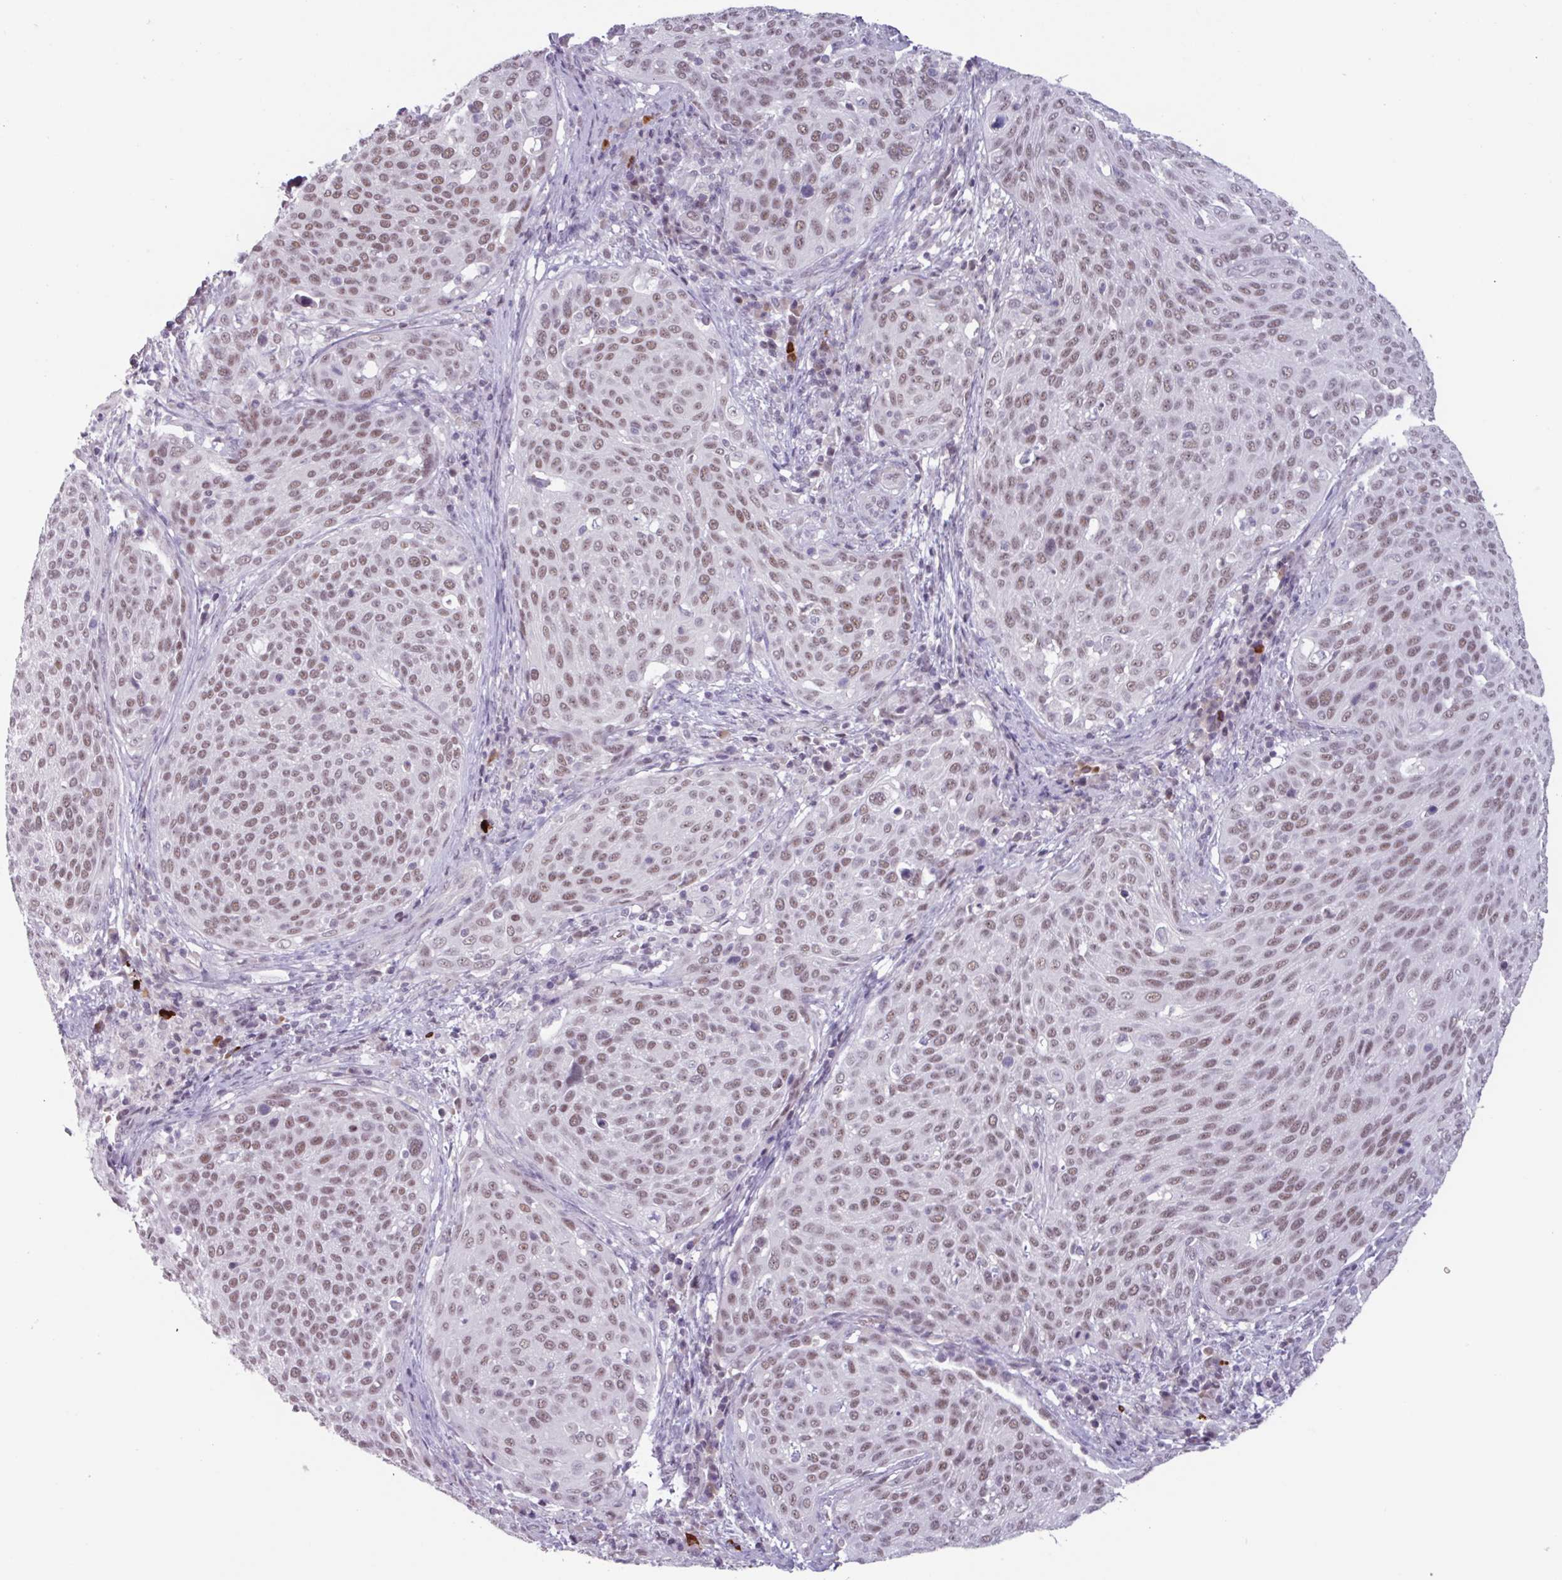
{"staining": {"intensity": "moderate", "quantity": ">75%", "location": "nuclear"}, "tissue": "cervical cancer", "cell_type": "Tumor cells", "image_type": "cancer", "snomed": [{"axis": "morphology", "description": "Squamous cell carcinoma, NOS"}, {"axis": "topography", "description": "Cervix"}], "caption": "High-magnification brightfield microscopy of cervical cancer stained with DAB (brown) and counterstained with hematoxylin (blue). tumor cells exhibit moderate nuclear staining is identified in approximately>75% of cells.", "gene": "ZNF575", "patient": {"sex": "female", "age": 31}}